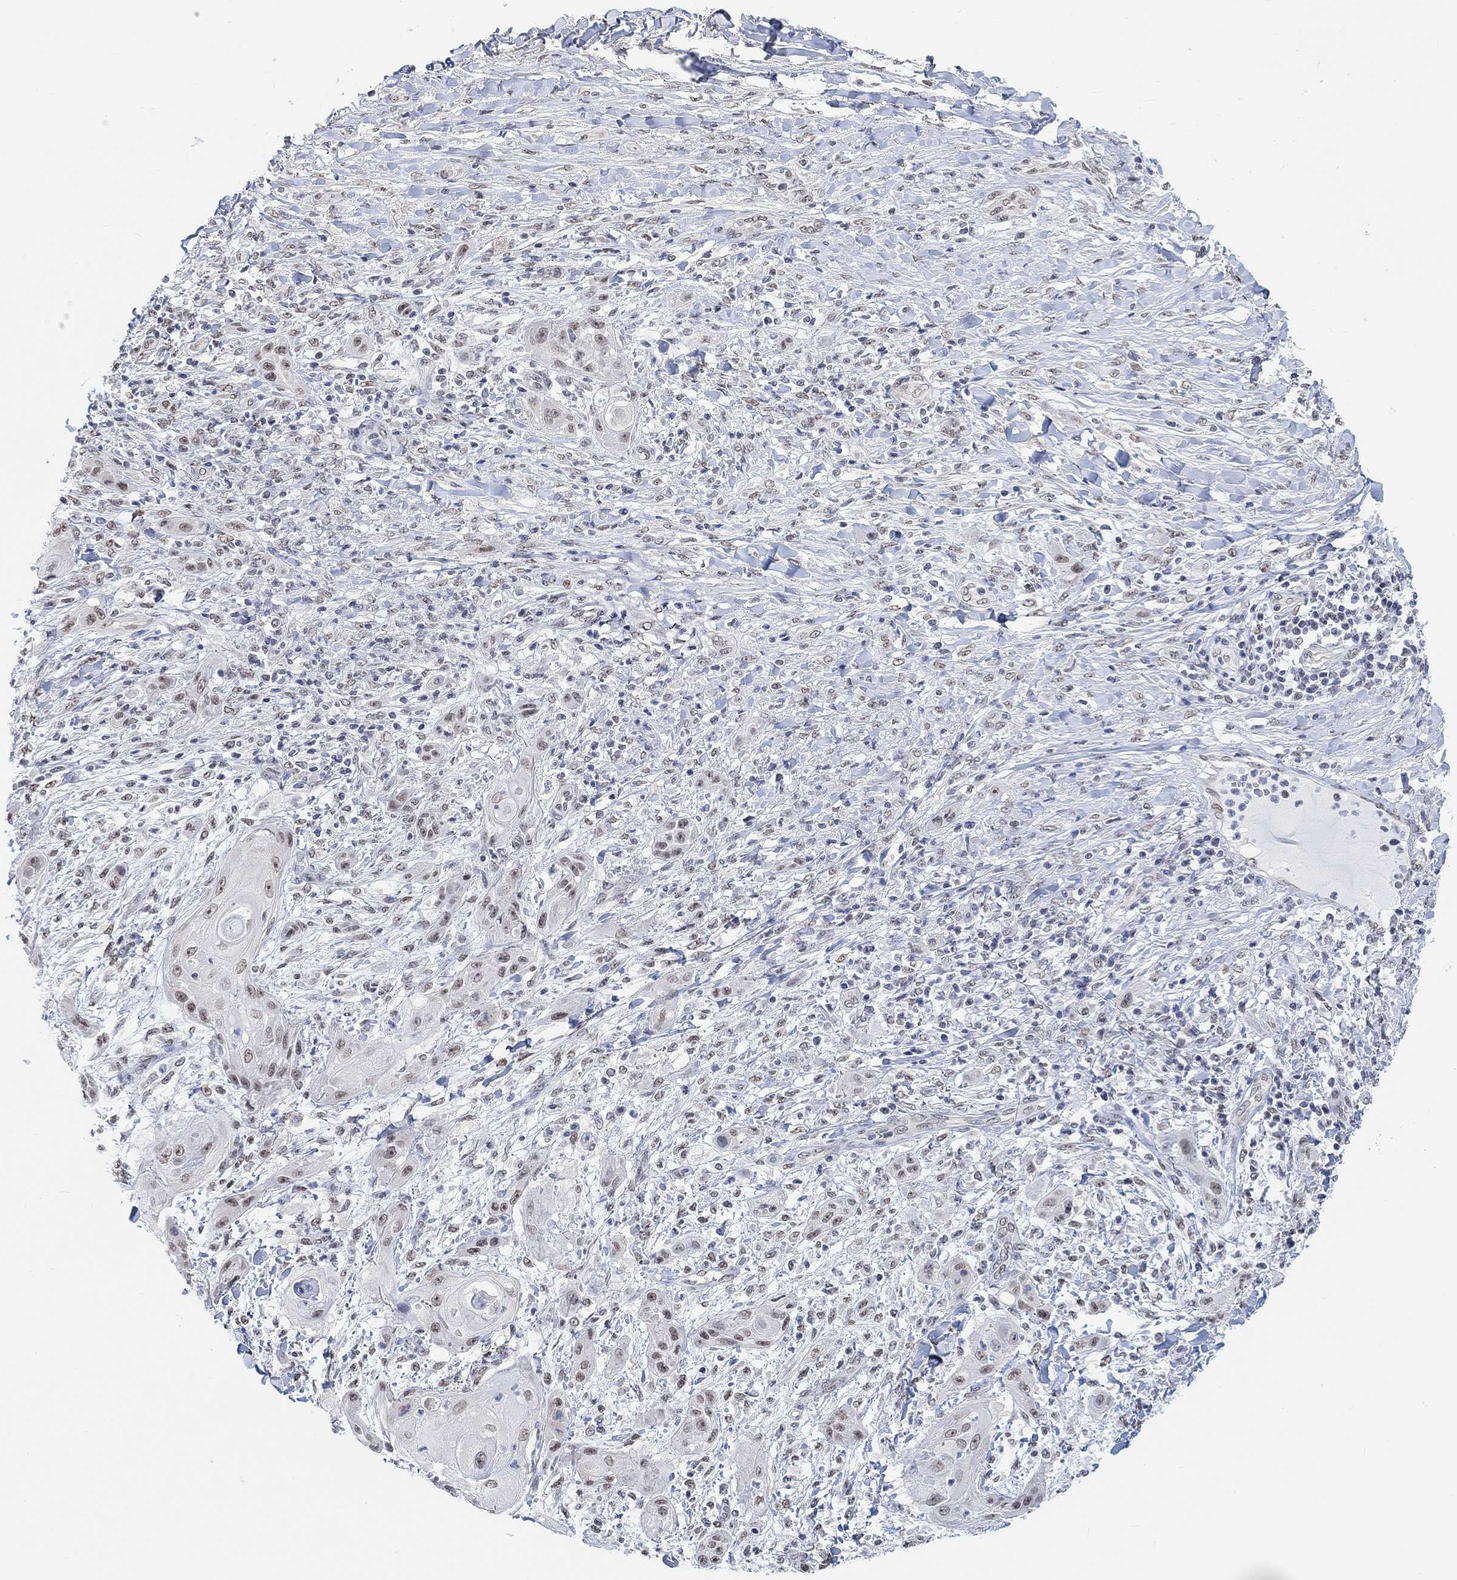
{"staining": {"intensity": "weak", "quantity": ">75%", "location": "nuclear"}, "tissue": "skin cancer", "cell_type": "Tumor cells", "image_type": "cancer", "snomed": [{"axis": "morphology", "description": "Squamous cell carcinoma, NOS"}, {"axis": "topography", "description": "Skin"}], "caption": "Skin squamous cell carcinoma stained with DAB IHC displays low levels of weak nuclear staining in about >75% of tumor cells.", "gene": "PURG", "patient": {"sex": "male", "age": 62}}